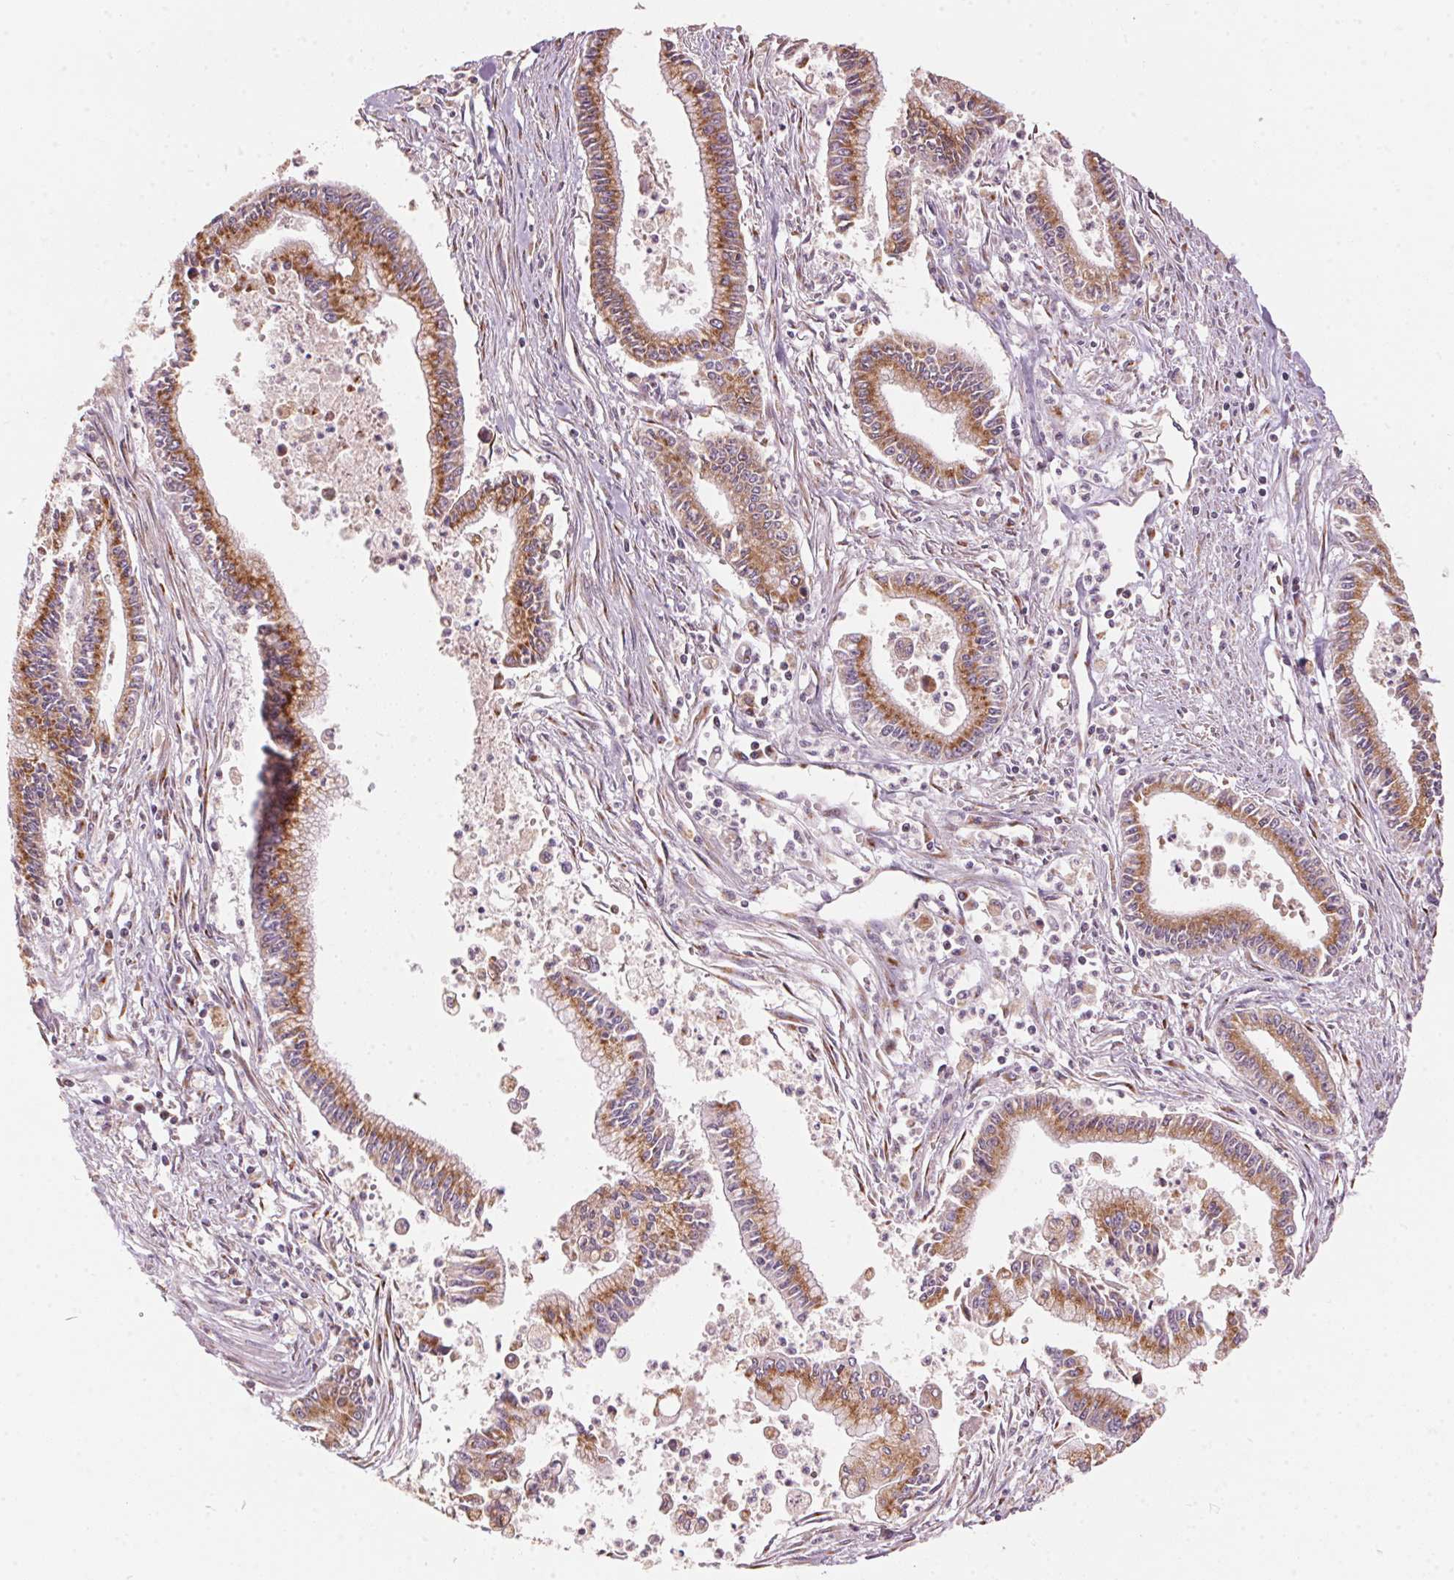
{"staining": {"intensity": "strong", "quantity": ">75%", "location": "cytoplasmic/membranous"}, "tissue": "pancreatic cancer", "cell_type": "Tumor cells", "image_type": "cancer", "snomed": [{"axis": "morphology", "description": "Adenocarcinoma, NOS"}, {"axis": "topography", "description": "Pancreas"}], "caption": "Immunohistochemical staining of human pancreatic cancer (adenocarcinoma) exhibits high levels of strong cytoplasmic/membranous staining in about >75% of tumor cells. (Brightfield microscopy of DAB IHC at high magnification).", "gene": "TOMM70", "patient": {"sex": "female", "age": 65}}